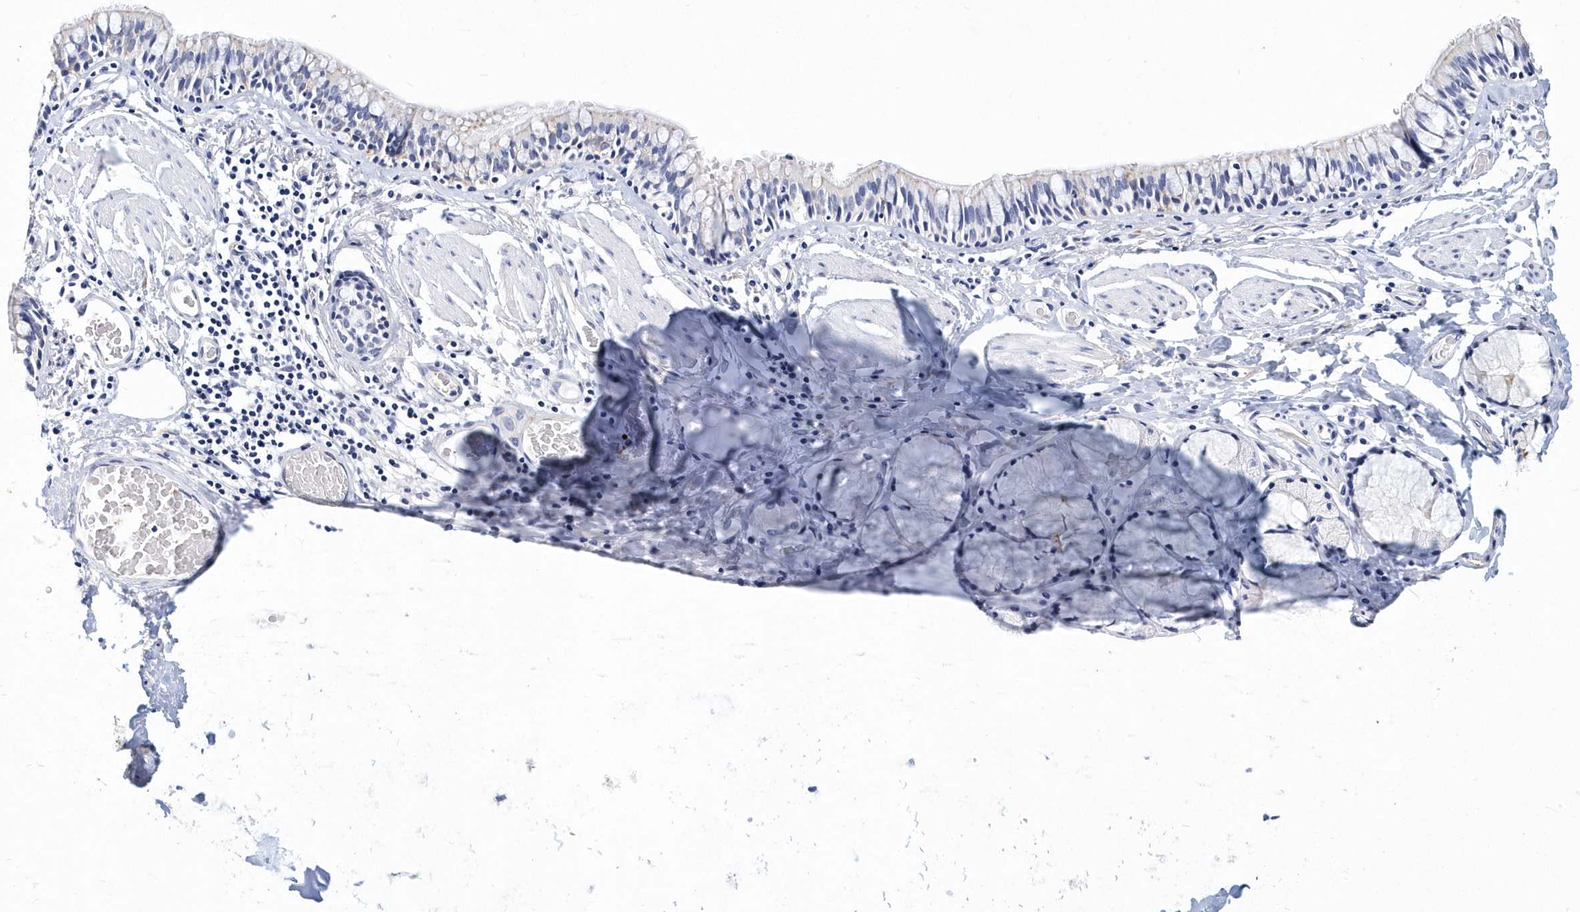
{"staining": {"intensity": "negative", "quantity": "none", "location": "none"}, "tissue": "bronchus", "cell_type": "Respiratory epithelial cells", "image_type": "normal", "snomed": [{"axis": "morphology", "description": "Normal tissue, NOS"}, {"axis": "topography", "description": "Cartilage tissue"}, {"axis": "topography", "description": "Bronchus"}], "caption": "Immunohistochemistry micrograph of normal bronchus: bronchus stained with DAB shows no significant protein expression in respiratory epithelial cells.", "gene": "ITGA2B", "patient": {"sex": "female", "age": 36}}